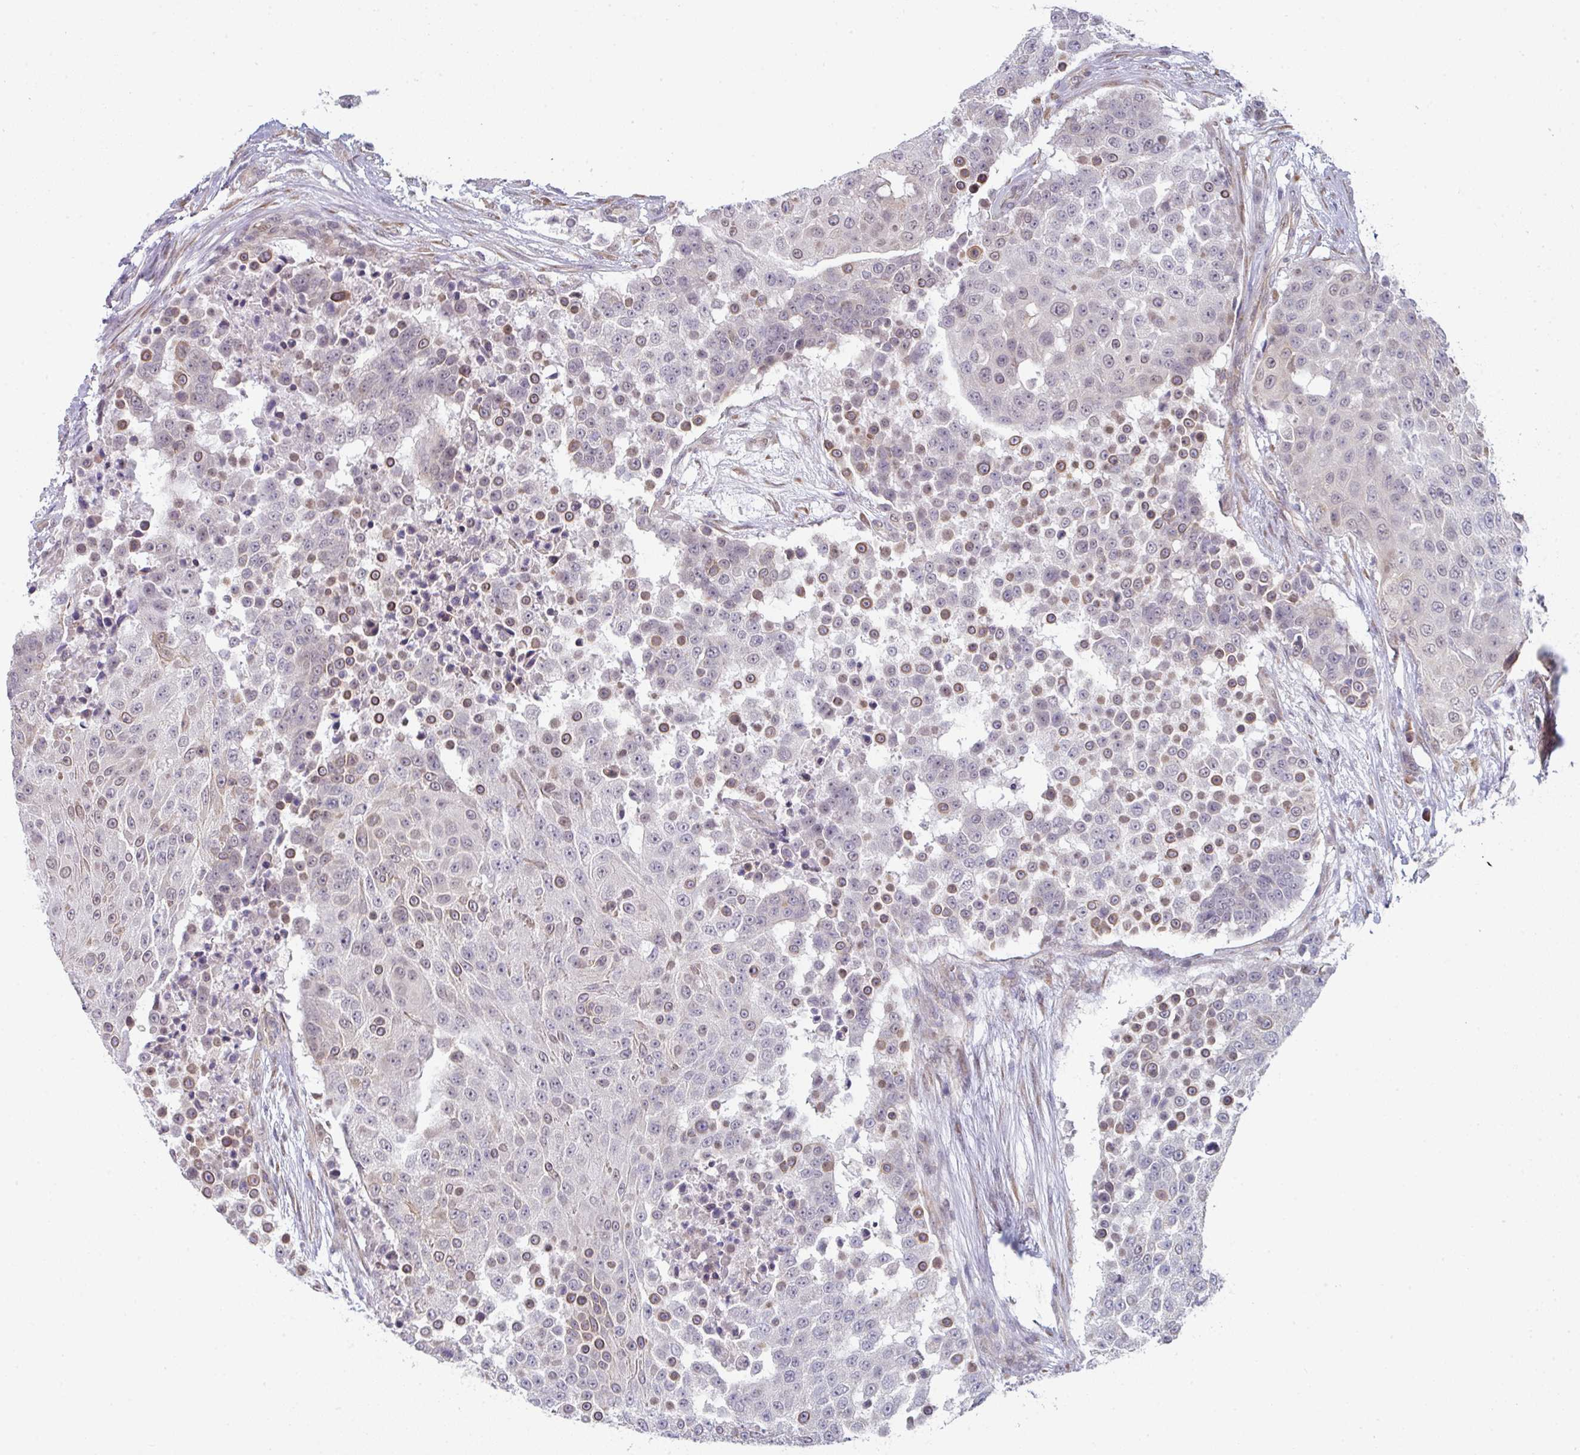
{"staining": {"intensity": "moderate", "quantity": "<25%", "location": "cytoplasmic/membranous"}, "tissue": "urothelial cancer", "cell_type": "Tumor cells", "image_type": "cancer", "snomed": [{"axis": "morphology", "description": "Urothelial carcinoma, High grade"}, {"axis": "topography", "description": "Urinary bladder"}], "caption": "Urothelial carcinoma (high-grade) stained for a protein displays moderate cytoplasmic/membranous positivity in tumor cells. (Stains: DAB (3,3'-diaminobenzidine) in brown, nuclei in blue, Microscopy: brightfield microscopy at high magnification).", "gene": "TMED5", "patient": {"sex": "female", "age": 63}}